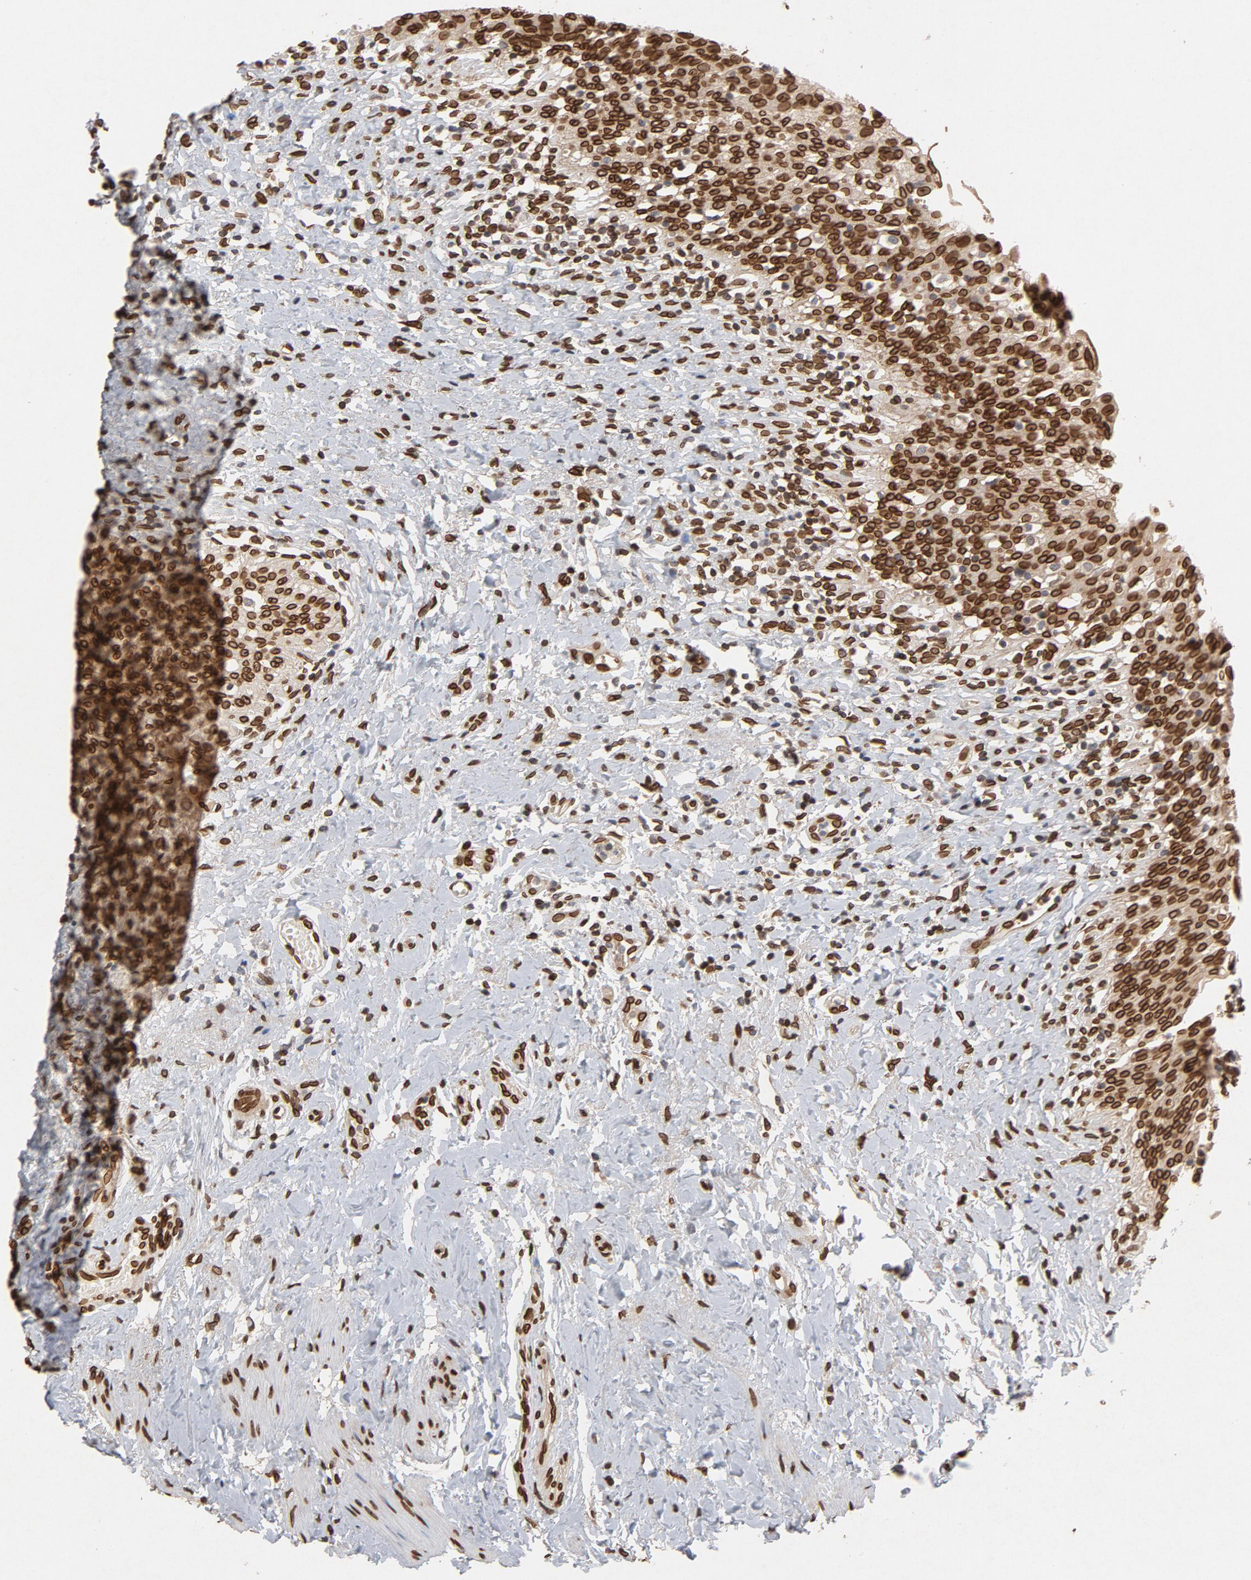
{"staining": {"intensity": "strong", "quantity": ">75%", "location": "cytoplasmic/membranous,nuclear"}, "tissue": "urinary bladder", "cell_type": "Urothelial cells", "image_type": "normal", "snomed": [{"axis": "morphology", "description": "Normal tissue, NOS"}, {"axis": "topography", "description": "Urinary bladder"}], "caption": "DAB (3,3'-diaminobenzidine) immunohistochemical staining of unremarkable urinary bladder exhibits strong cytoplasmic/membranous,nuclear protein staining in approximately >75% of urothelial cells. (brown staining indicates protein expression, while blue staining denotes nuclei).", "gene": "LMNA", "patient": {"sex": "female", "age": 80}}